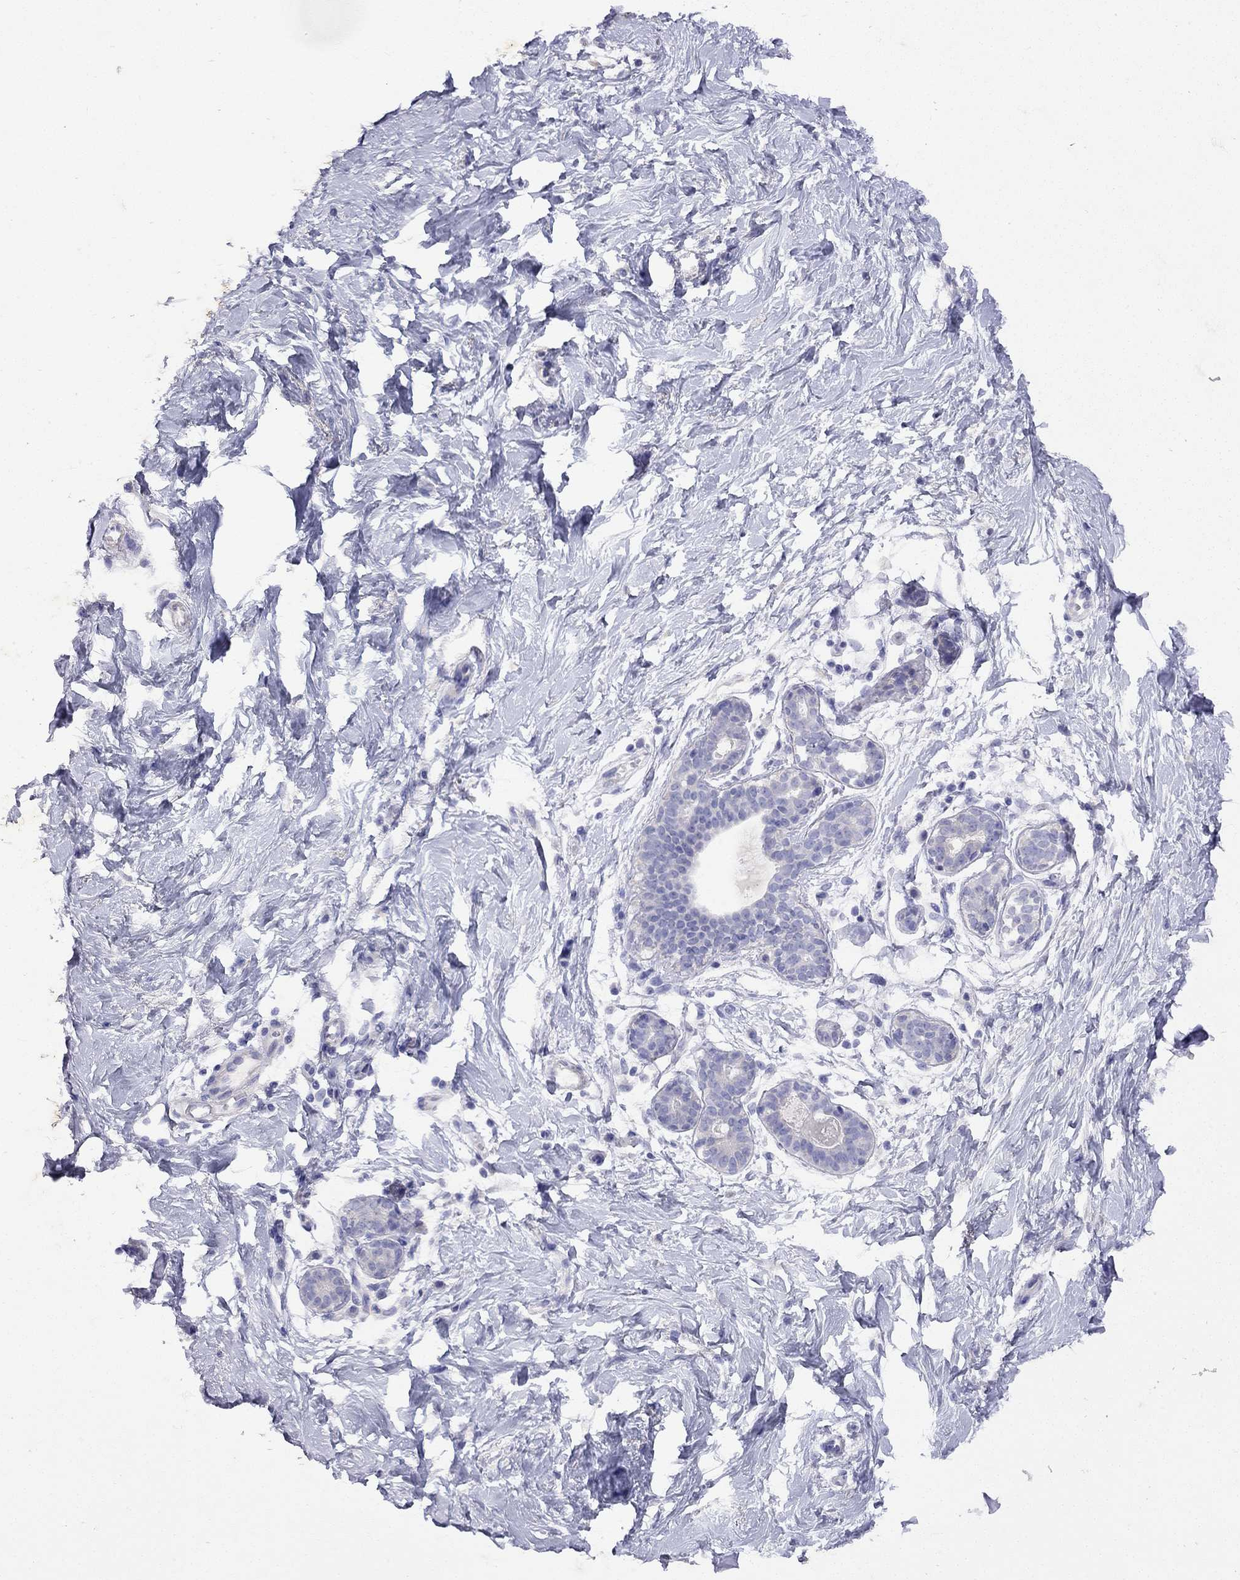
{"staining": {"intensity": "negative", "quantity": "none", "location": "none"}, "tissue": "breast", "cell_type": "Adipocytes", "image_type": "normal", "snomed": [{"axis": "morphology", "description": "Normal tissue, NOS"}, {"axis": "topography", "description": "Breast"}], "caption": "Adipocytes are negative for protein expression in unremarkable human breast. The staining is performed using DAB (3,3'-diaminobenzidine) brown chromogen with nuclei counter-stained in using hematoxylin.", "gene": "GNAT3", "patient": {"sex": "female", "age": 37}}